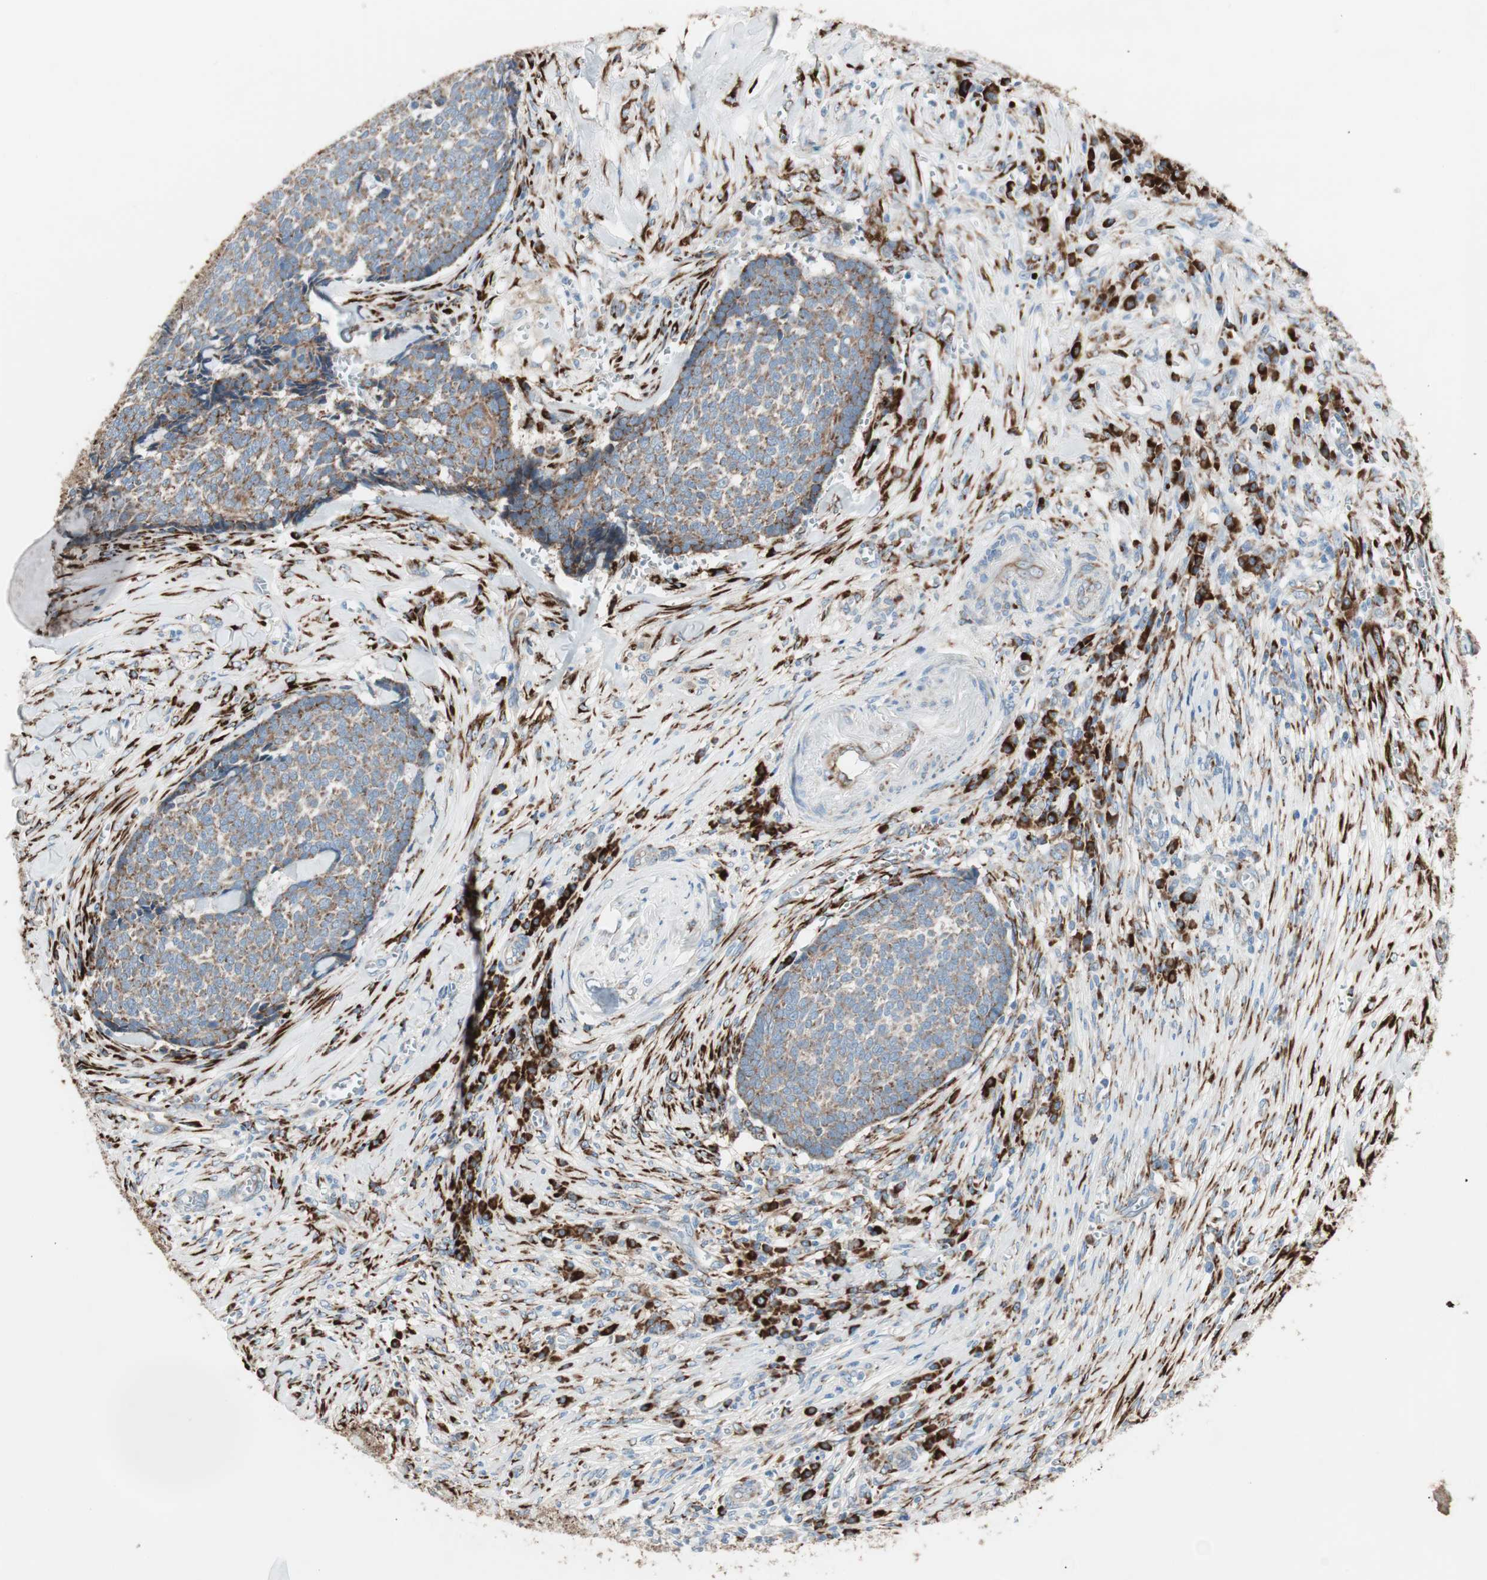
{"staining": {"intensity": "moderate", "quantity": ">75%", "location": "cytoplasmic/membranous"}, "tissue": "skin cancer", "cell_type": "Tumor cells", "image_type": "cancer", "snomed": [{"axis": "morphology", "description": "Basal cell carcinoma"}, {"axis": "topography", "description": "Skin"}], "caption": "There is medium levels of moderate cytoplasmic/membranous staining in tumor cells of skin cancer, as demonstrated by immunohistochemical staining (brown color).", "gene": "P4HTM", "patient": {"sex": "male", "age": 84}}